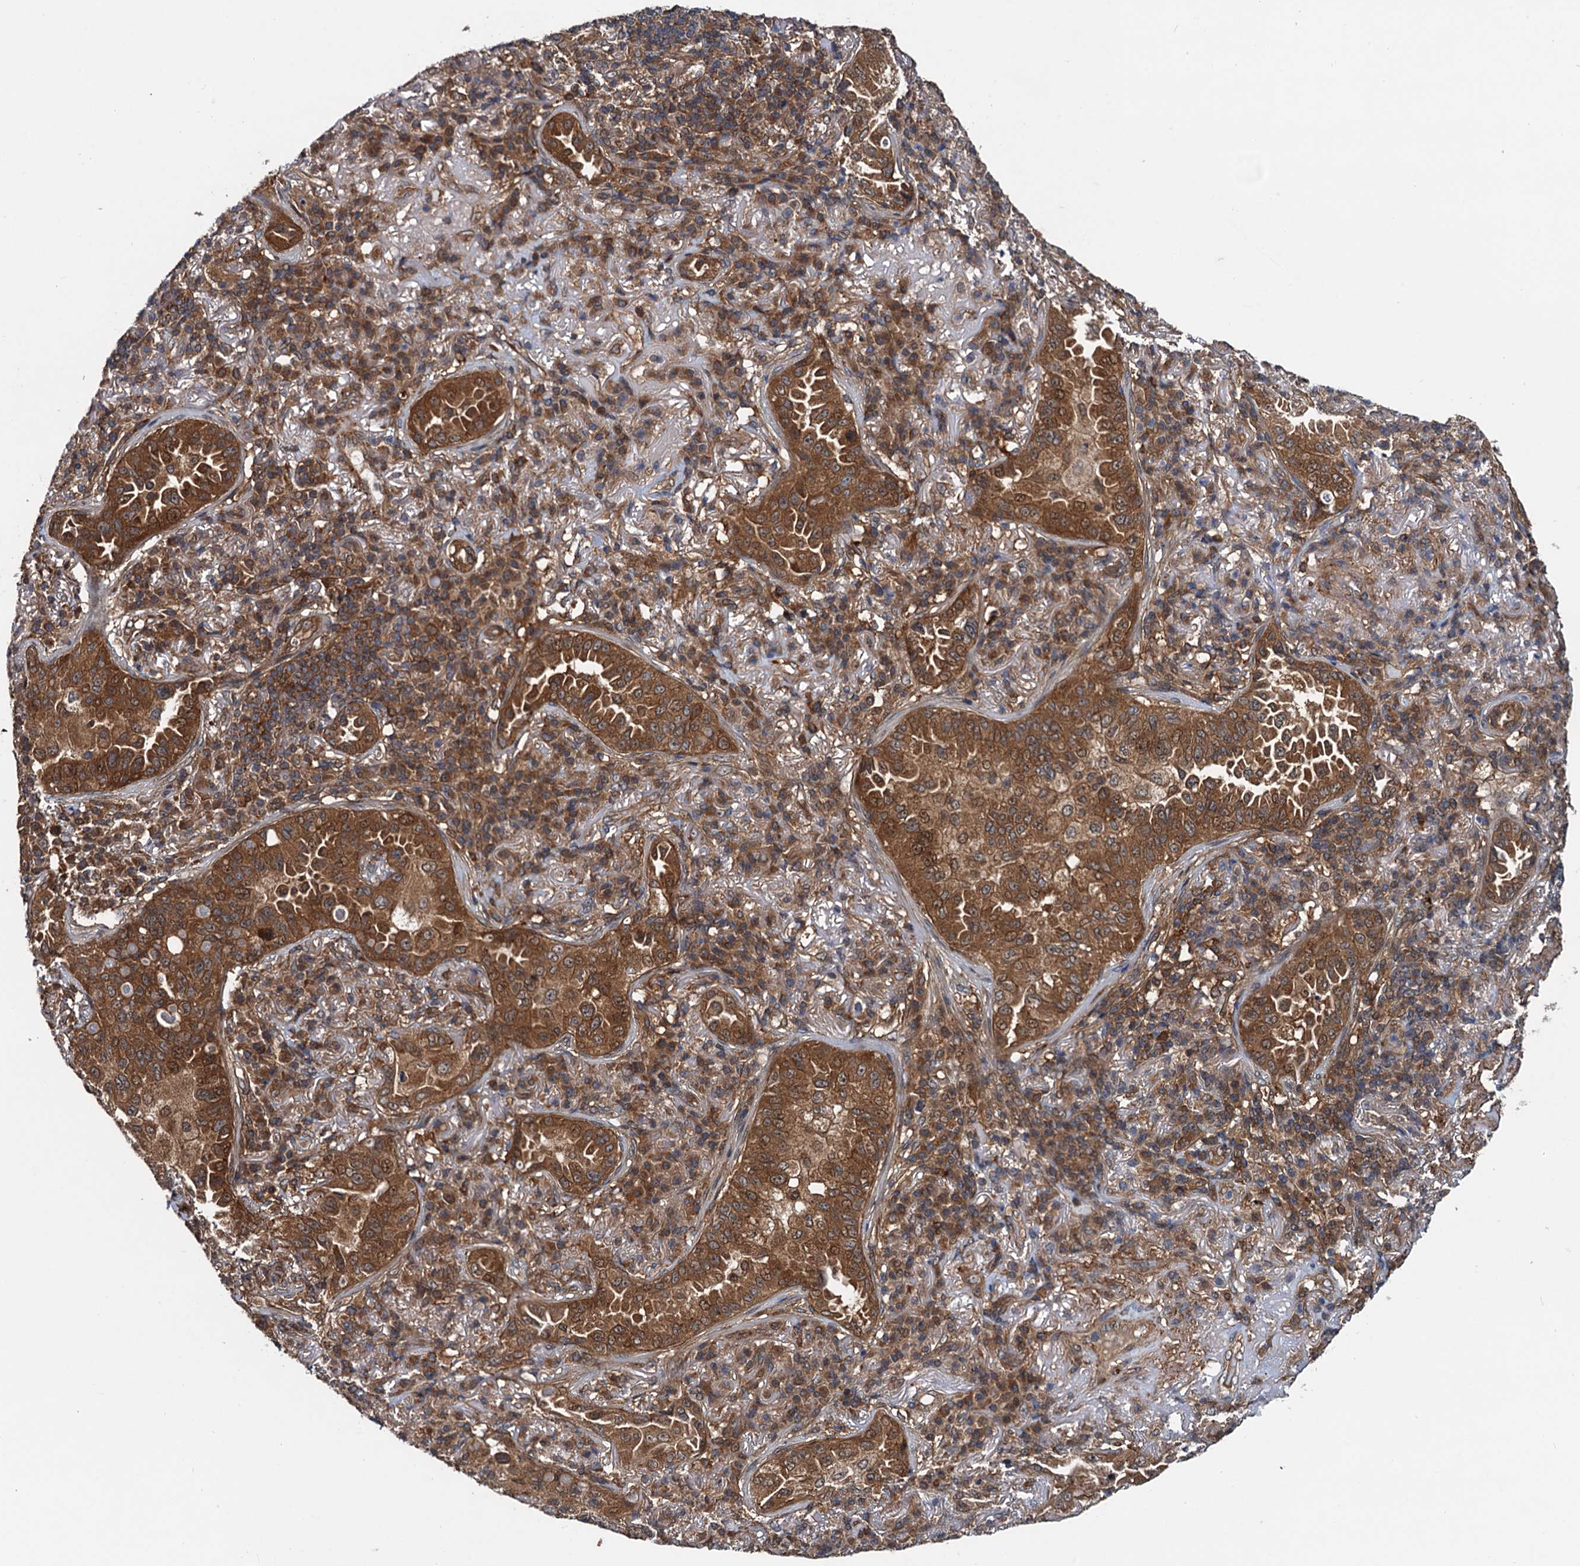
{"staining": {"intensity": "strong", "quantity": ">75%", "location": "cytoplasmic/membranous,nuclear"}, "tissue": "lung cancer", "cell_type": "Tumor cells", "image_type": "cancer", "snomed": [{"axis": "morphology", "description": "Adenocarcinoma, NOS"}, {"axis": "topography", "description": "Lung"}], "caption": "Strong cytoplasmic/membranous and nuclear expression is present in approximately >75% of tumor cells in lung adenocarcinoma.", "gene": "AAGAB", "patient": {"sex": "female", "age": 69}}